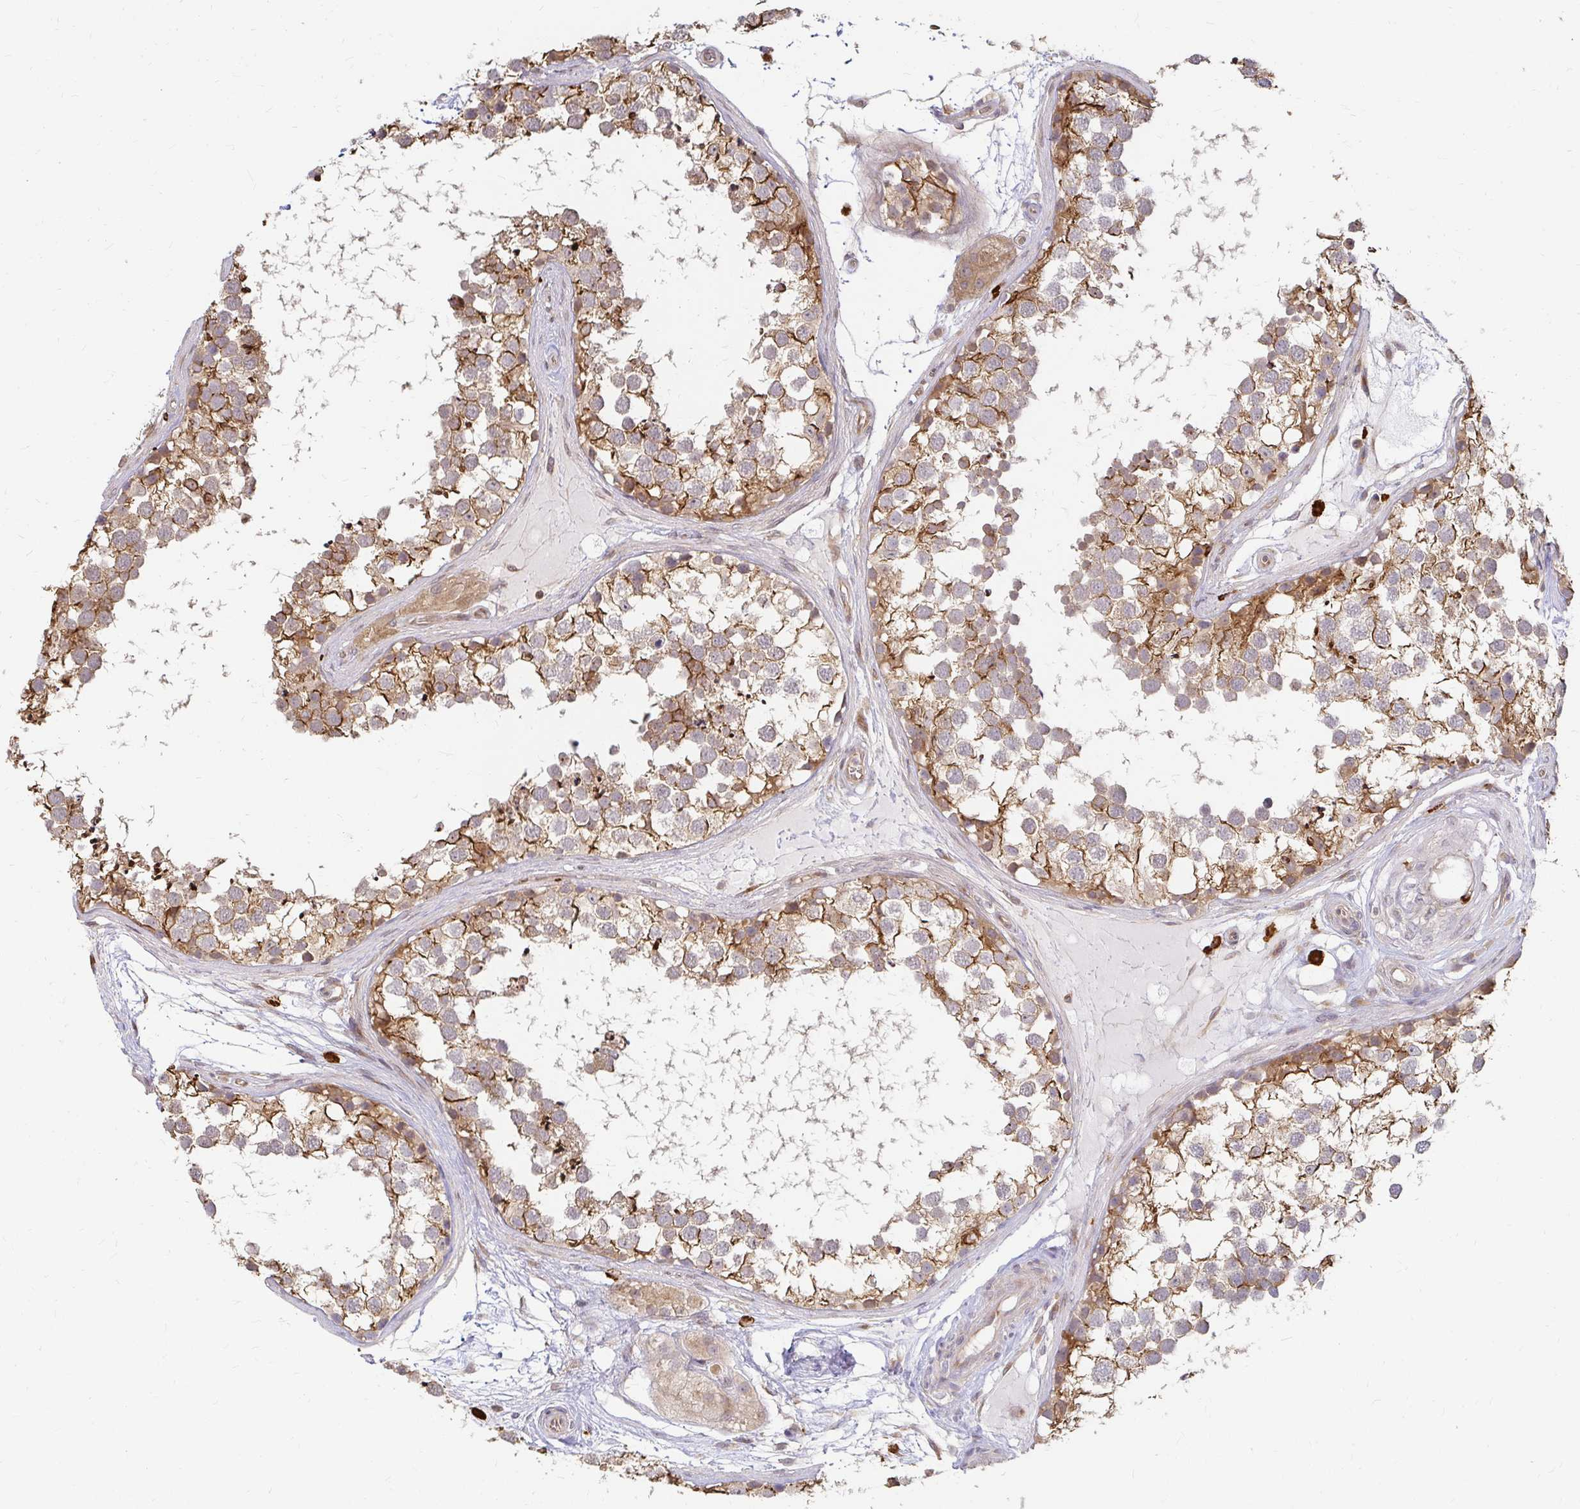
{"staining": {"intensity": "moderate", "quantity": ">75%", "location": "cytoplasmic/membranous"}, "tissue": "testis", "cell_type": "Cells in seminiferous ducts", "image_type": "normal", "snomed": [{"axis": "morphology", "description": "Normal tissue, NOS"}, {"axis": "morphology", "description": "Seminoma, NOS"}, {"axis": "topography", "description": "Testis"}], "caption": "High-power microscopy captured an immunohistochemistry (IHC) histopathology image of unremarkable testis, revealing moderate cytoplasmic/membranous expression in about >75% of cells in seminiferous ducts. Using DAB (brown) and hematoxylin (blue) stains, captured at high magnification using brightfield microscopy.", "gene": "CAST", "patient": {"sex": "male", "age": 65}}